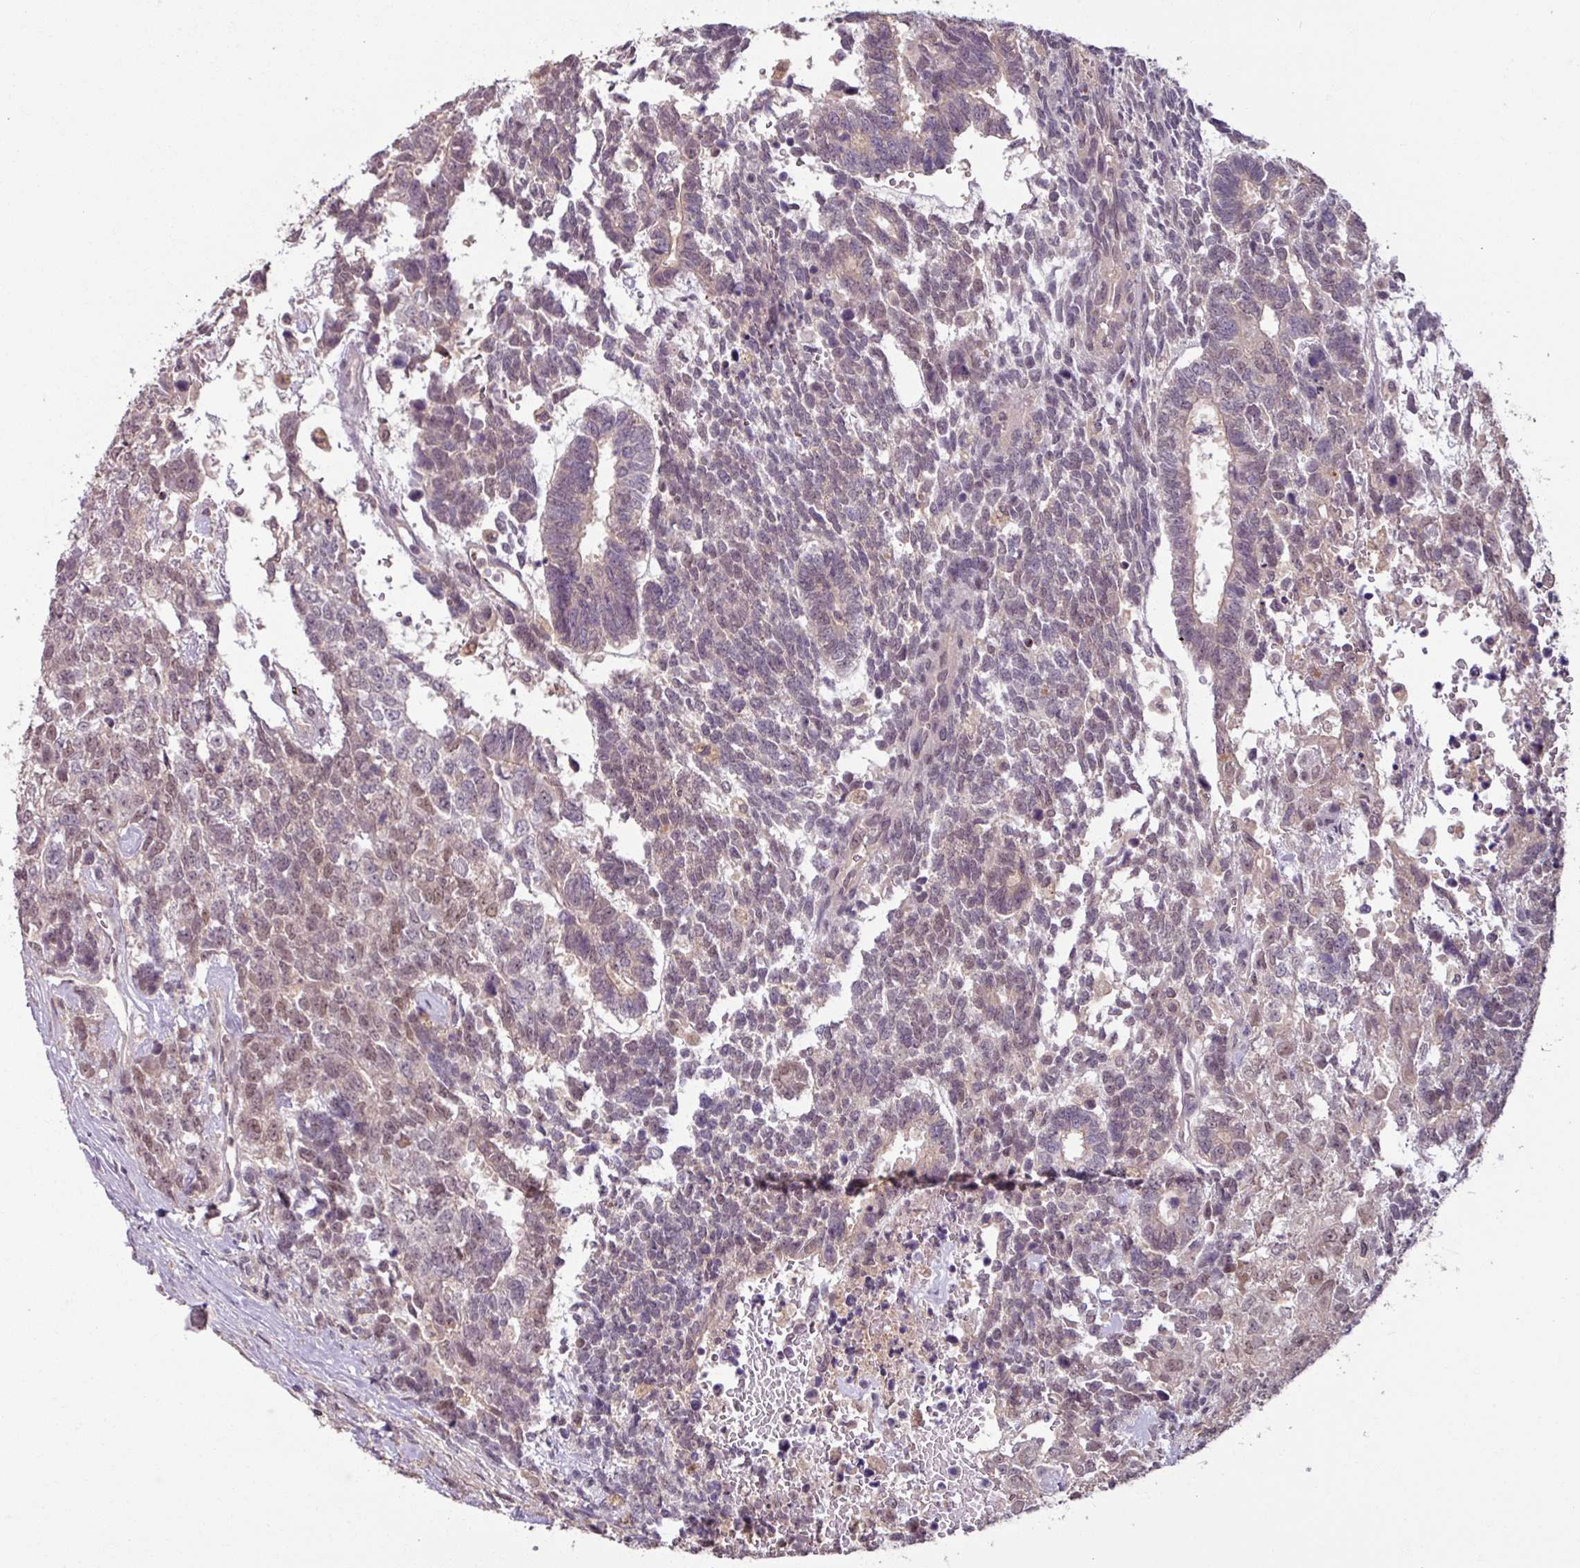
{"staining": {"intensity": "weak", "quantity": "<25%", "location": "nuclear"}, "tissue": "testis cancer", "cell_type": "Tumor cells", "image_type": "cancer", "snomed": [{"axis": "morphology", "description": "Carcinoma, Embryonal, NOS"}, {"axis": "topography", "description": "Testis"}], "caption": "Tumor cells are negative for brown protein staining in embryonal carcinoma (testis).", "gene": "OR6B1", "patient": {"sex": "male", "age": 23}}